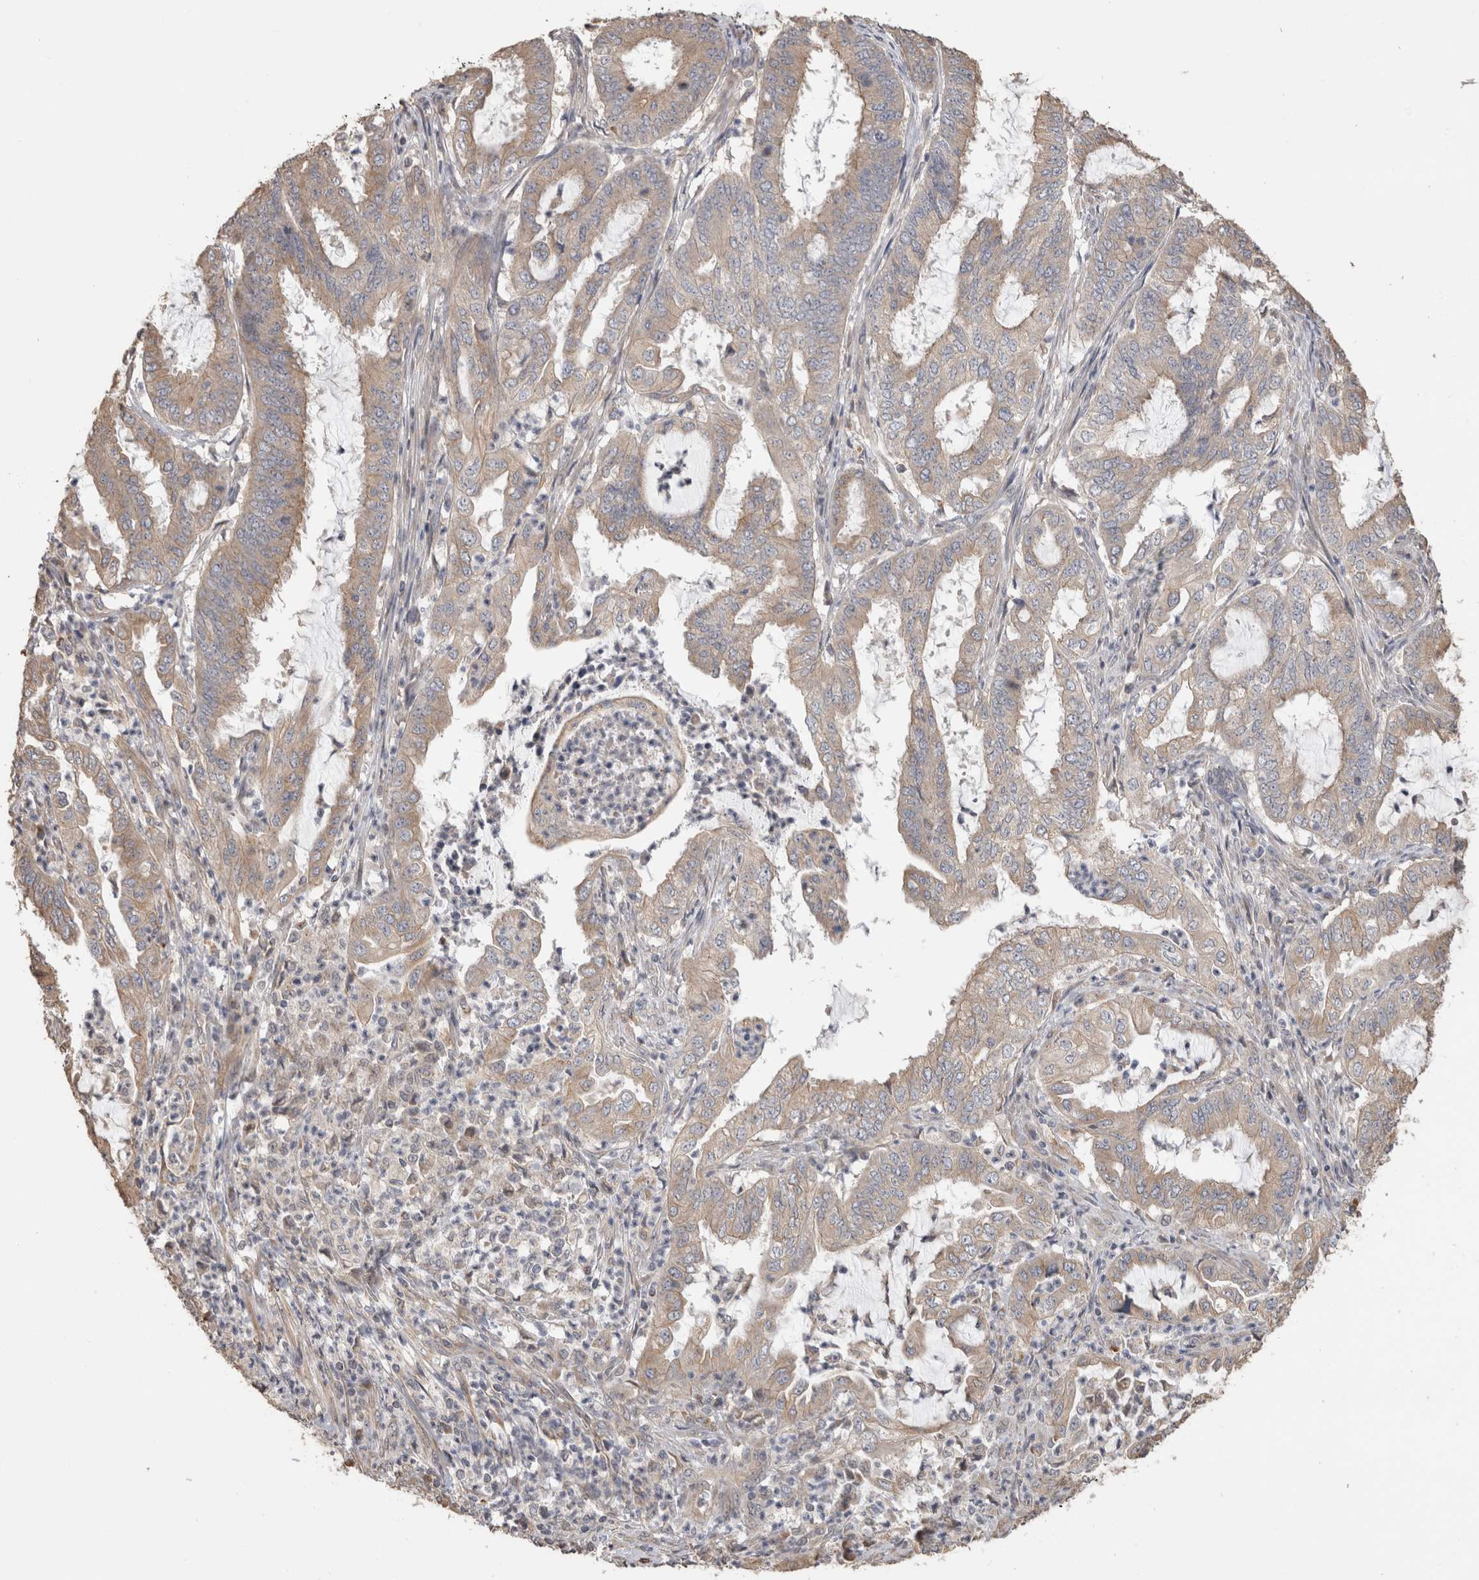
{"staining": {"intensity": "weak", "quantity": "25%-75%", "location": "cytoplasmic/membranous"}, "tissue": "endometrial cancer", "cell_type": "Tumor cells", "image_type": "cancer", "snomed": [{"axis": "morphology", "description": "Adenocarcinoma, NOS"}, {"axis": "topography", "description": "Endometrium"}], "caption": "Endometrial cancer stained for a protein displays weak cytoplasmic/membranous positivity in tumor cells. (IHC, brightfield microscopy, high magnification).", "gene": "CLIP1", "patient": {"sex": "female", "age": 51}}